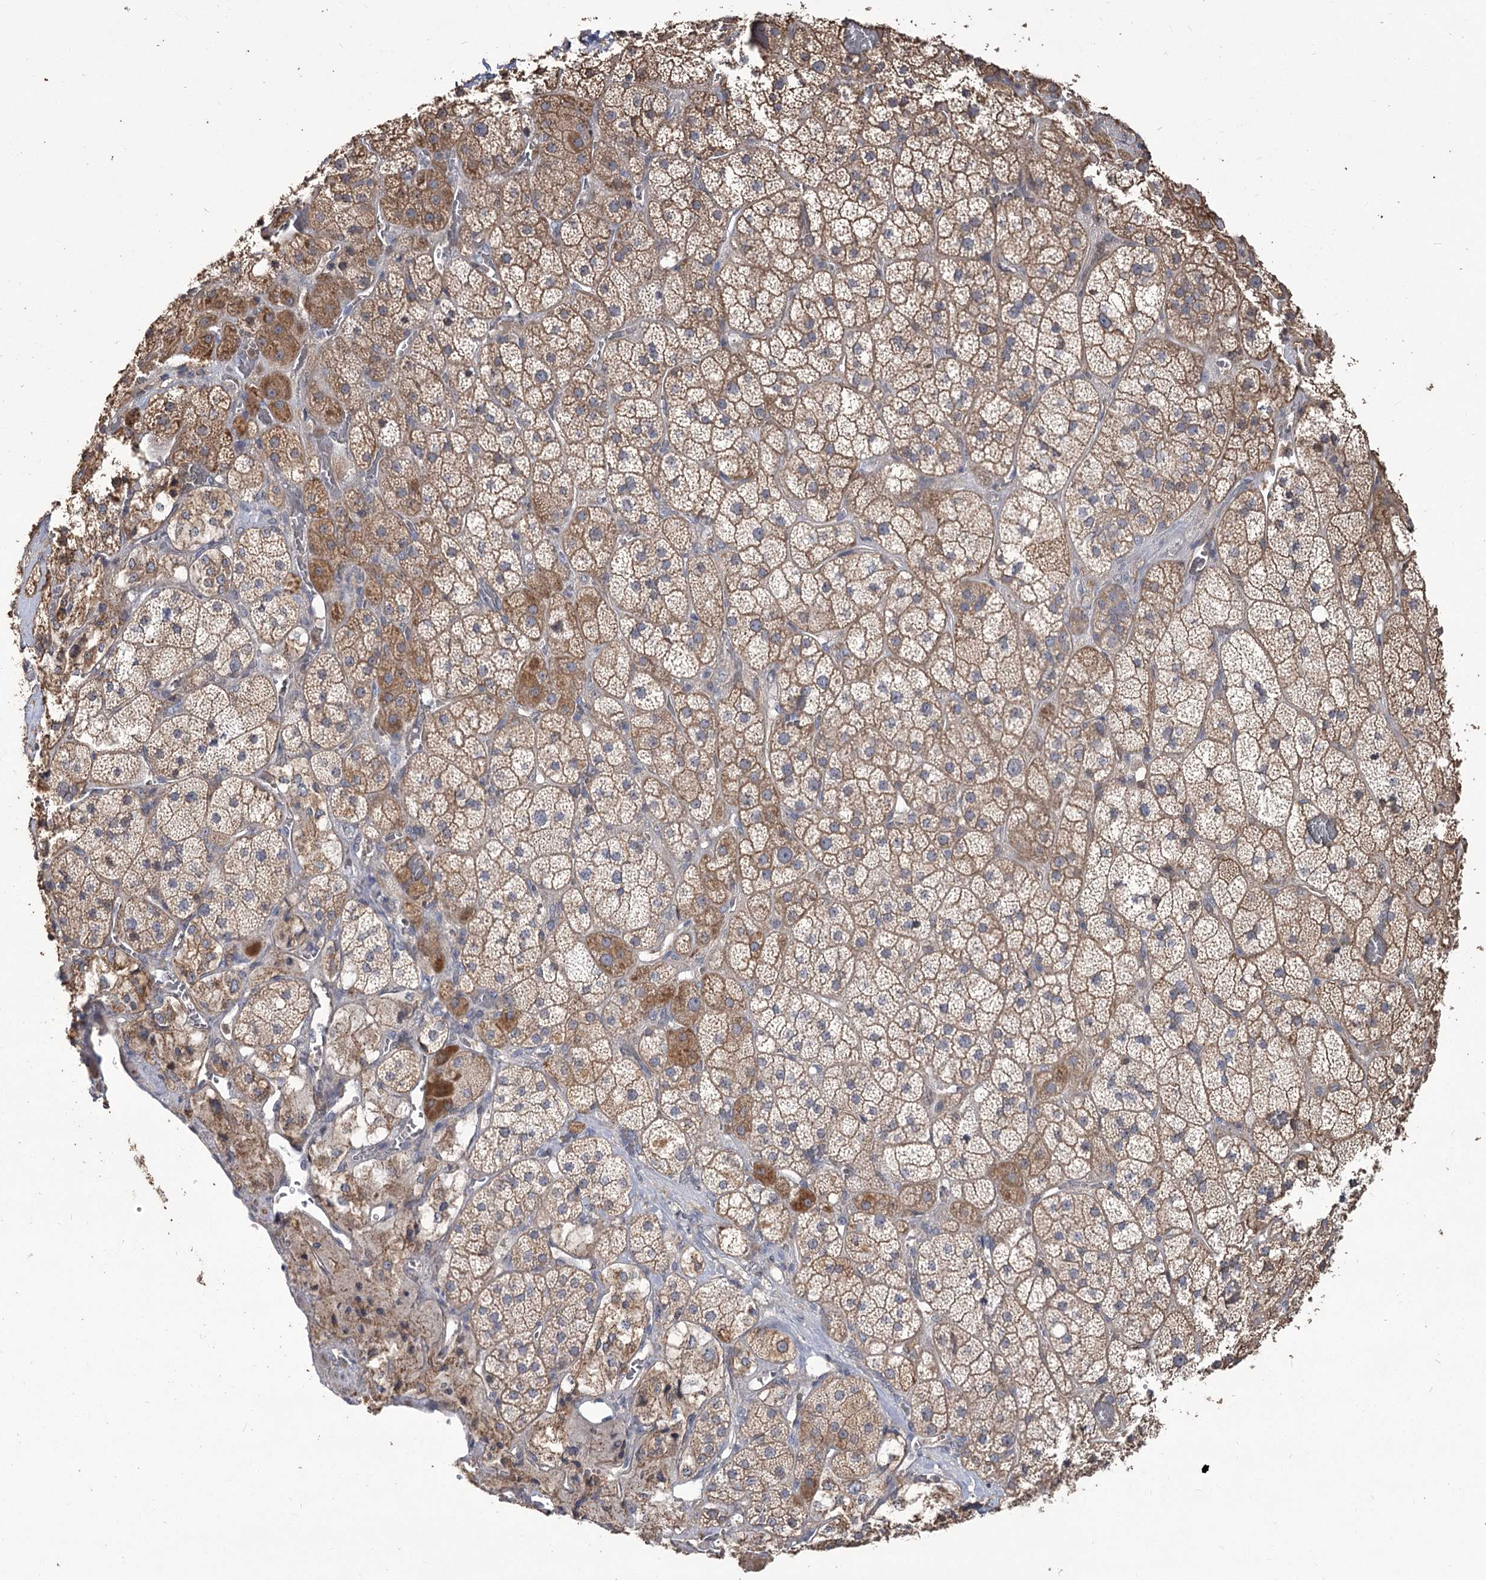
{"staining": {"intensity": "moderate", "quantity": ">75%", "location": "cytoplasmic/membranous"}, "tissue": "adrenal gland", "cell_type": "Glandular cells", "image_type": "normal", "snomed": [{"axis": "morphology", "description": "Normal tissue, NOS"}, {"axis": "topography", "description": "Adrenal gland"}], "caption": "Brown immunohistochemical staining in unremarkable human adrenal gland displays moderate cytoplasmic/membranous expression in approximately >75% of glandular cells.", "gene": "STK17B", "patient": {"sex": "male", "age": 57}}